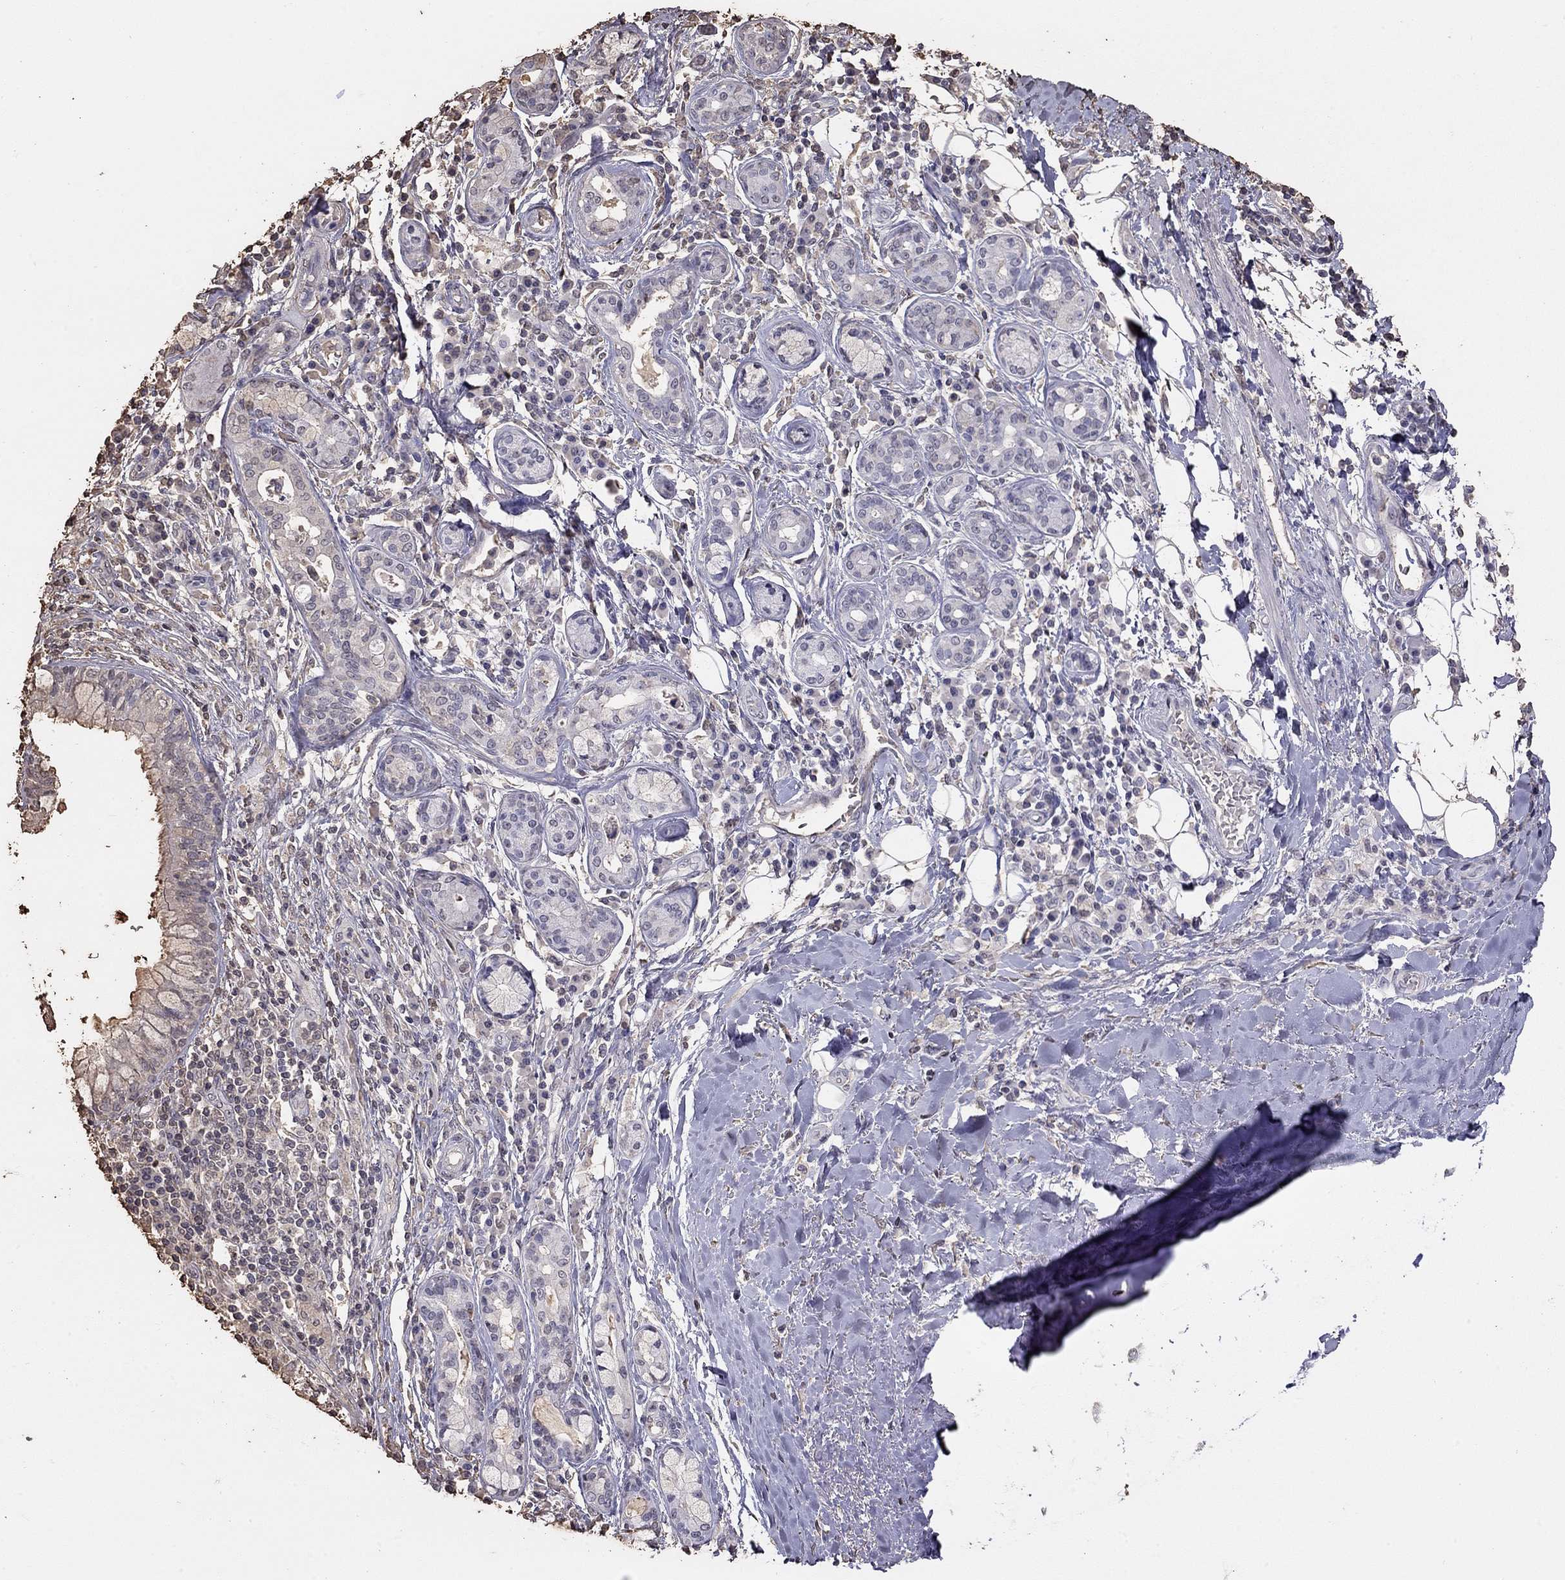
{"staining": {"intensity": "moderate", "quantity": "<25%", "location": "cytoplasmic/membranous"}, "tissue": "bronchus", "cell_type": "Respiratory epithelial cells", "image_type": "normal", "snomed": [{"axis": "morphology", "description": "Normal tissue, NOS"}, {"axis": "morphology", "description": "Squamous cell carcinoma, NOS"}, {"axis": "topography", "description": "Bronchus"}, {"axis": "topography", "description": "Lung"}], "caption": "Immunohistochemistry (IHC) image of unremarkable bronchus: human bronchus stained using immunohistochemistry (IHC) reveals low levels of moderate protein expression localized specifically in the cytoplasmic/membranous of respiratory epithelial cells, appearing as a cytoplasmic/membranous brown color.", "gene": "SUN3", "patient": {"sex": "male", "age": 69}}